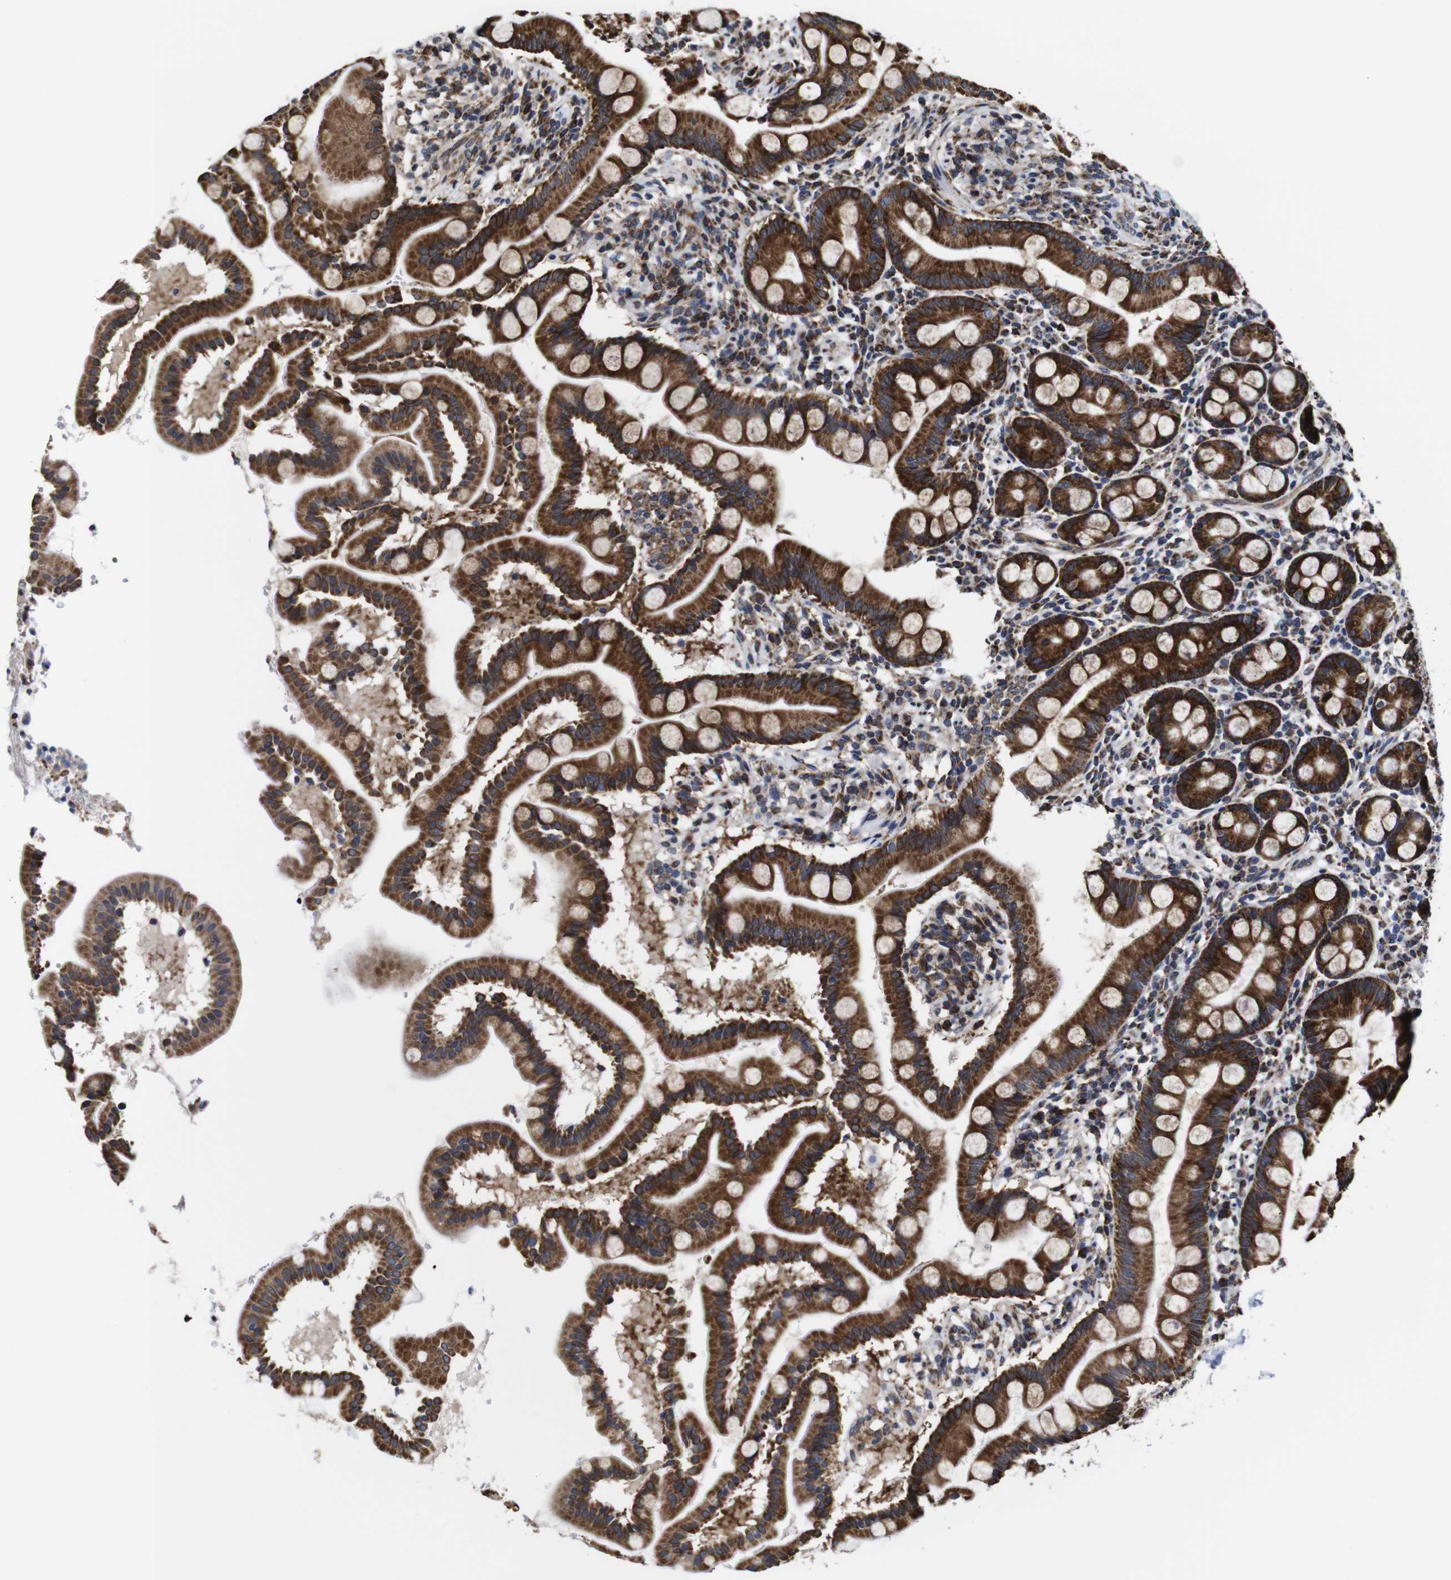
{"staining": {"intensity": "strong", "quantity": ">75%", "location": "cytoplasmic/membranous"}, "tissue": "duodenum", "cell_type": "Glandular cells", "image_type": "normal", "snomed": [{"axis": "morphology", "description": "Normal tissue, NOS"}, {"axis": "topography", "description": "Duodenum"}], "caption": "An image of duodenum stained for a protein exhibits strong cytoplasmic/membranous brown staining in glandular cells. (DAB = brown stain, brightfield microscopy at high magnification).", "gene": "C17orf80", "patient": {"sex": "male", "age": 50}}